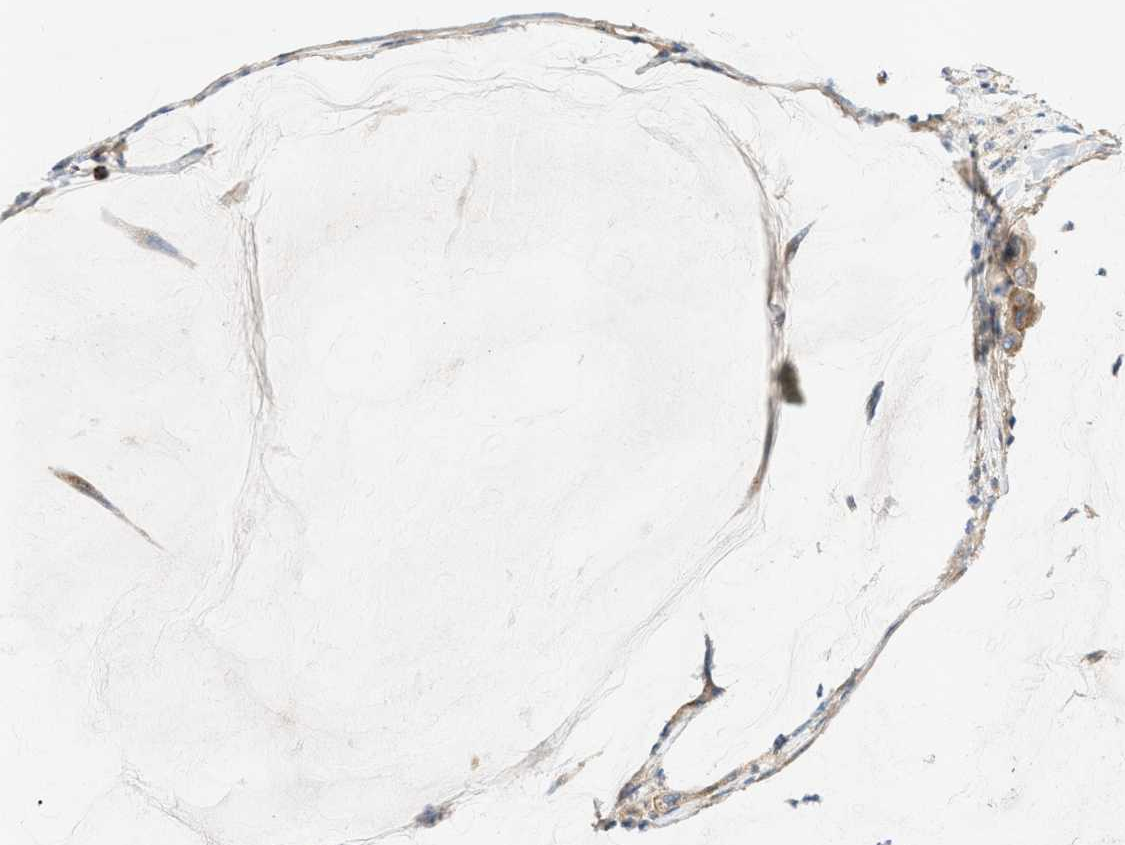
{"staining": {"intensity": "moderate", "quantity": ">75%", "location": "cytoplasmic/membranous"}, "tissue": "pancreatic cancer", "cell_type": "Tumor cells", "image_type": "cancer", "snomed": [{"axis": "morphology", "description": "Adenocarcinoma, NOS"}, {"axis": "topography", "description": "Pancreas"}], "caption": "Protein staining of pancreatic cancer tissue exhibits moderate cytoplasmic/membranous positivity in about >75% of tumor cells.", "gene": "AOAH", "patient": {"sex": "male", "age": 41}}